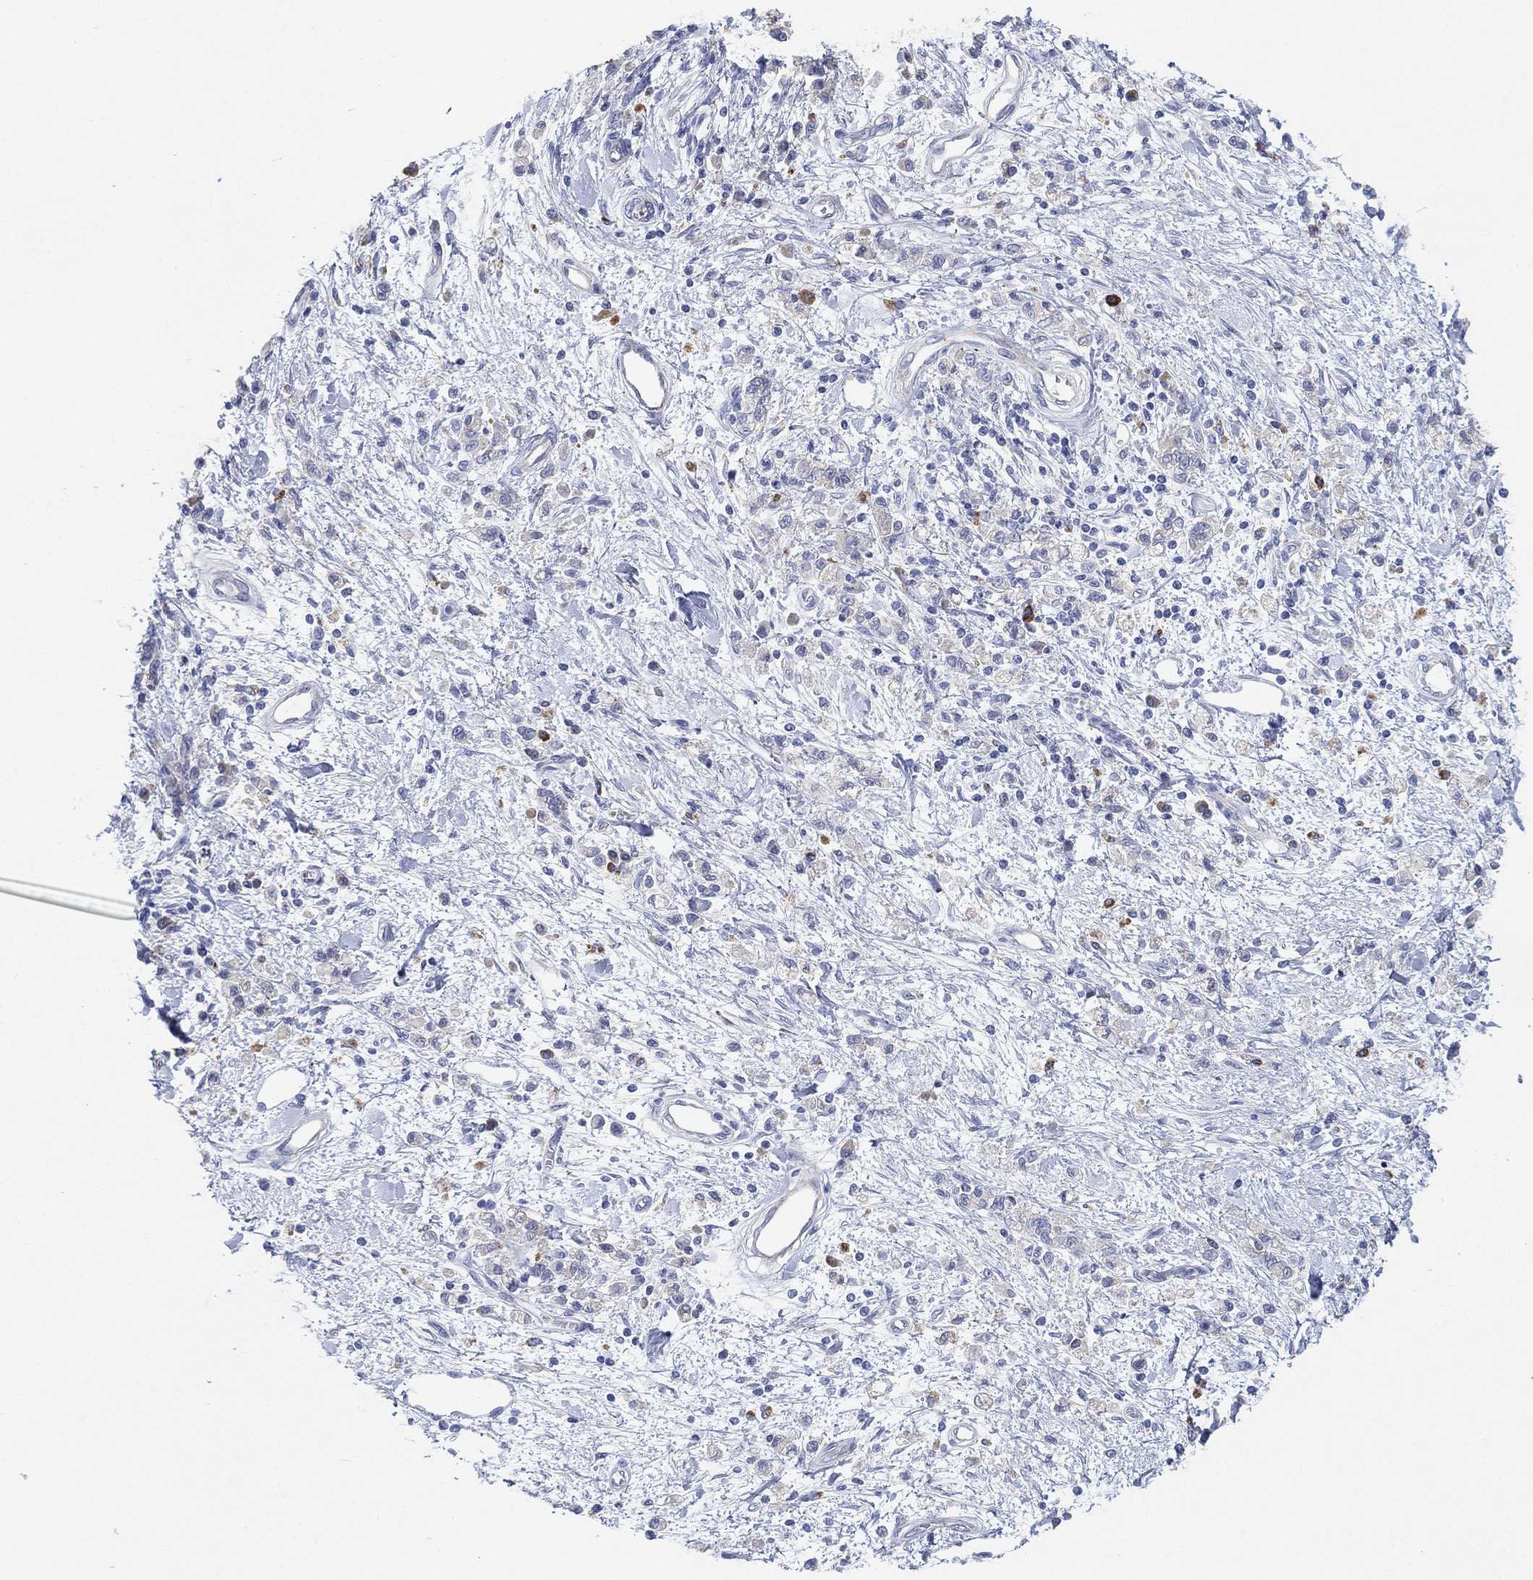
{"staining": {"intensity": "negative", "quantity": "none", "location": "none"}, "tissue": "stomach cancer", "cell_type": "Tumor cells", "image_type": "cancer", "snomed": [{"axis": "morphology", "description": "Adenocarcinoma, NOS"}, {"axis": "topography", "description": "Stomach"}], "caption": "A photomicrograph of human adenocarcinoma (stomach) is negative for staining in tumor cells.", "gene": "GALNS", "patient": {"sex": "male", "age": 77}}